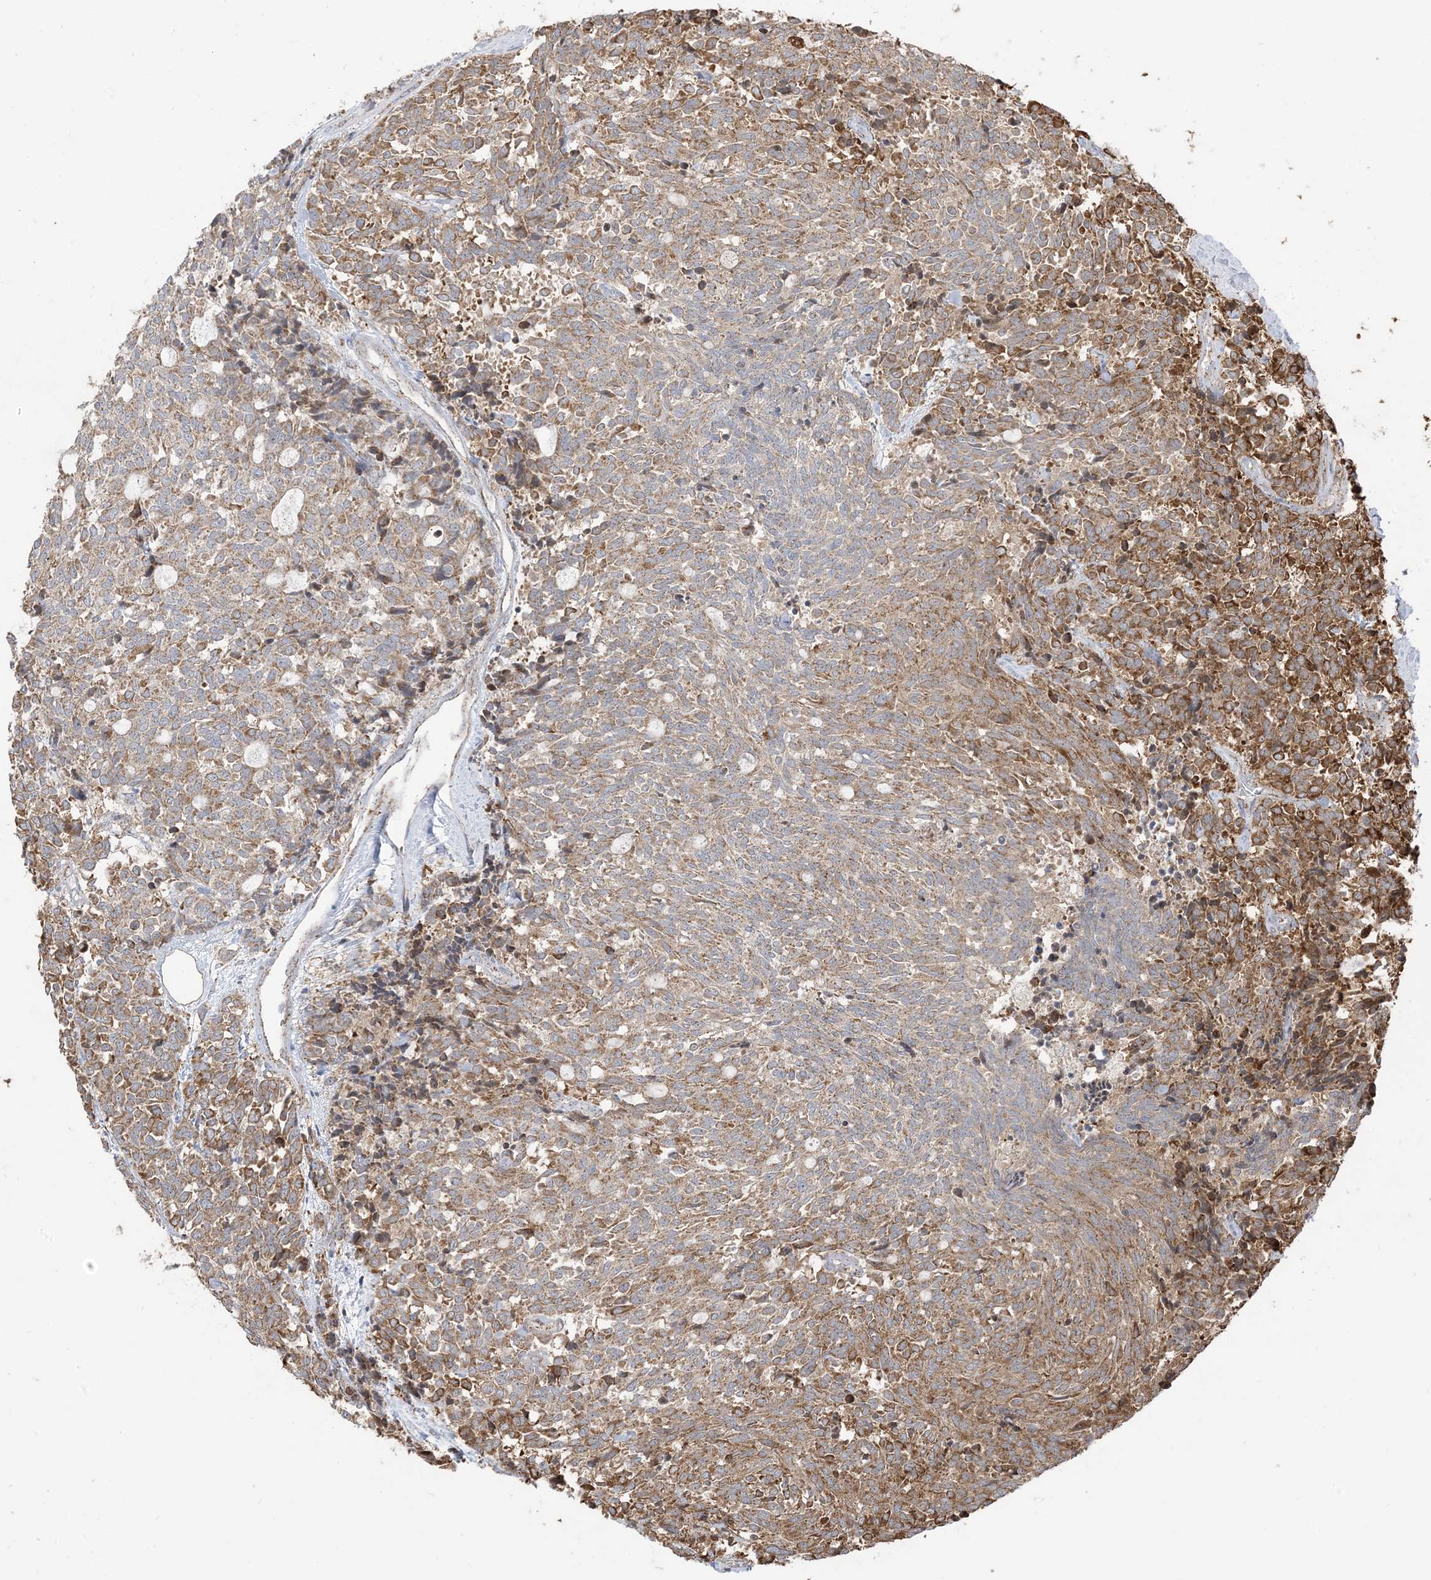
{"staining": {"intensity": "moderate", "quantity": ">75%", "location": "cytoplasmic/membranous"}, "tissue": "carcinoid", "cell_type": "Tumor cells", "image_type": "cancer", "snomed": [{"axis": "morphology", "description": "Carcinoid, malignant, NOS"}, {"axis": "topography", "description": "Pancreas"}], "caption": "Protein expression by IHC reveals moderate cytoplasmic/membranous positivity in approximately >75% of tumor cells in carcinoid (malignant).", "gene": "MAPKBP1", "patient": {"sex": "female", "age": 54}}